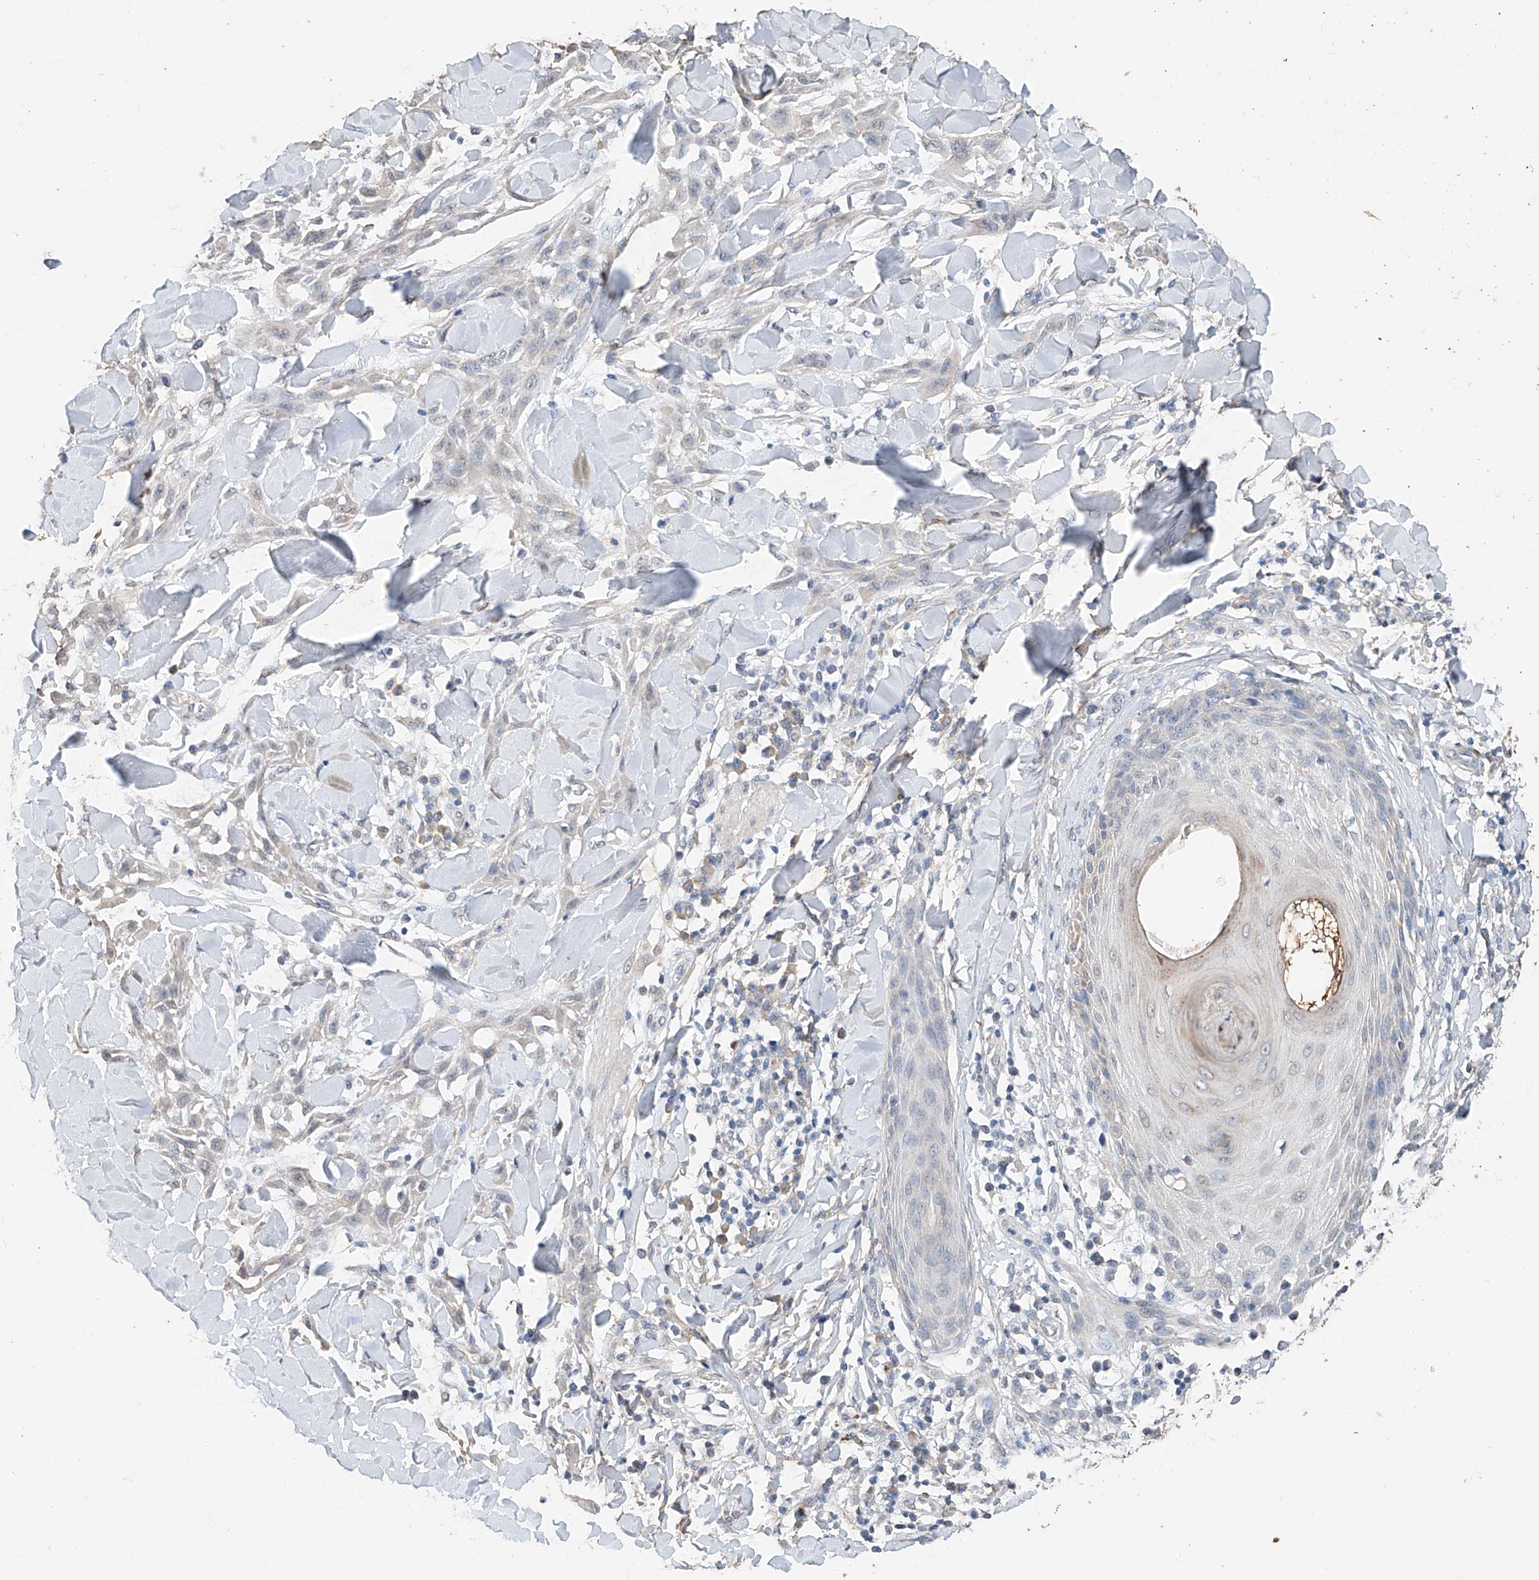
{"staining": {"intensity": "negative", "quantity": "none", "location": "none"}, "tissue": "skin cancer", "cell_type": "Tumor cells", "image_type": "cancer", "snomed": [{"axis": "morphology", "description": "Squamous cell carcinoma, NOS"}, {"axis": "topography", "description": "Skin"}], "caption": "Skin cancer (squamous cell carcinoma) was stained to show a protein in brown. There is no significant expression in tumor cells. Brightfield microscopy of immunohistochemistry stained with DAB (3,3'-diaminobenzidine) (brown) and hematoxylin (blue), captured at high magnification.", "gene": "CERS4", "patient": {"sex": "male", "age": 24}}